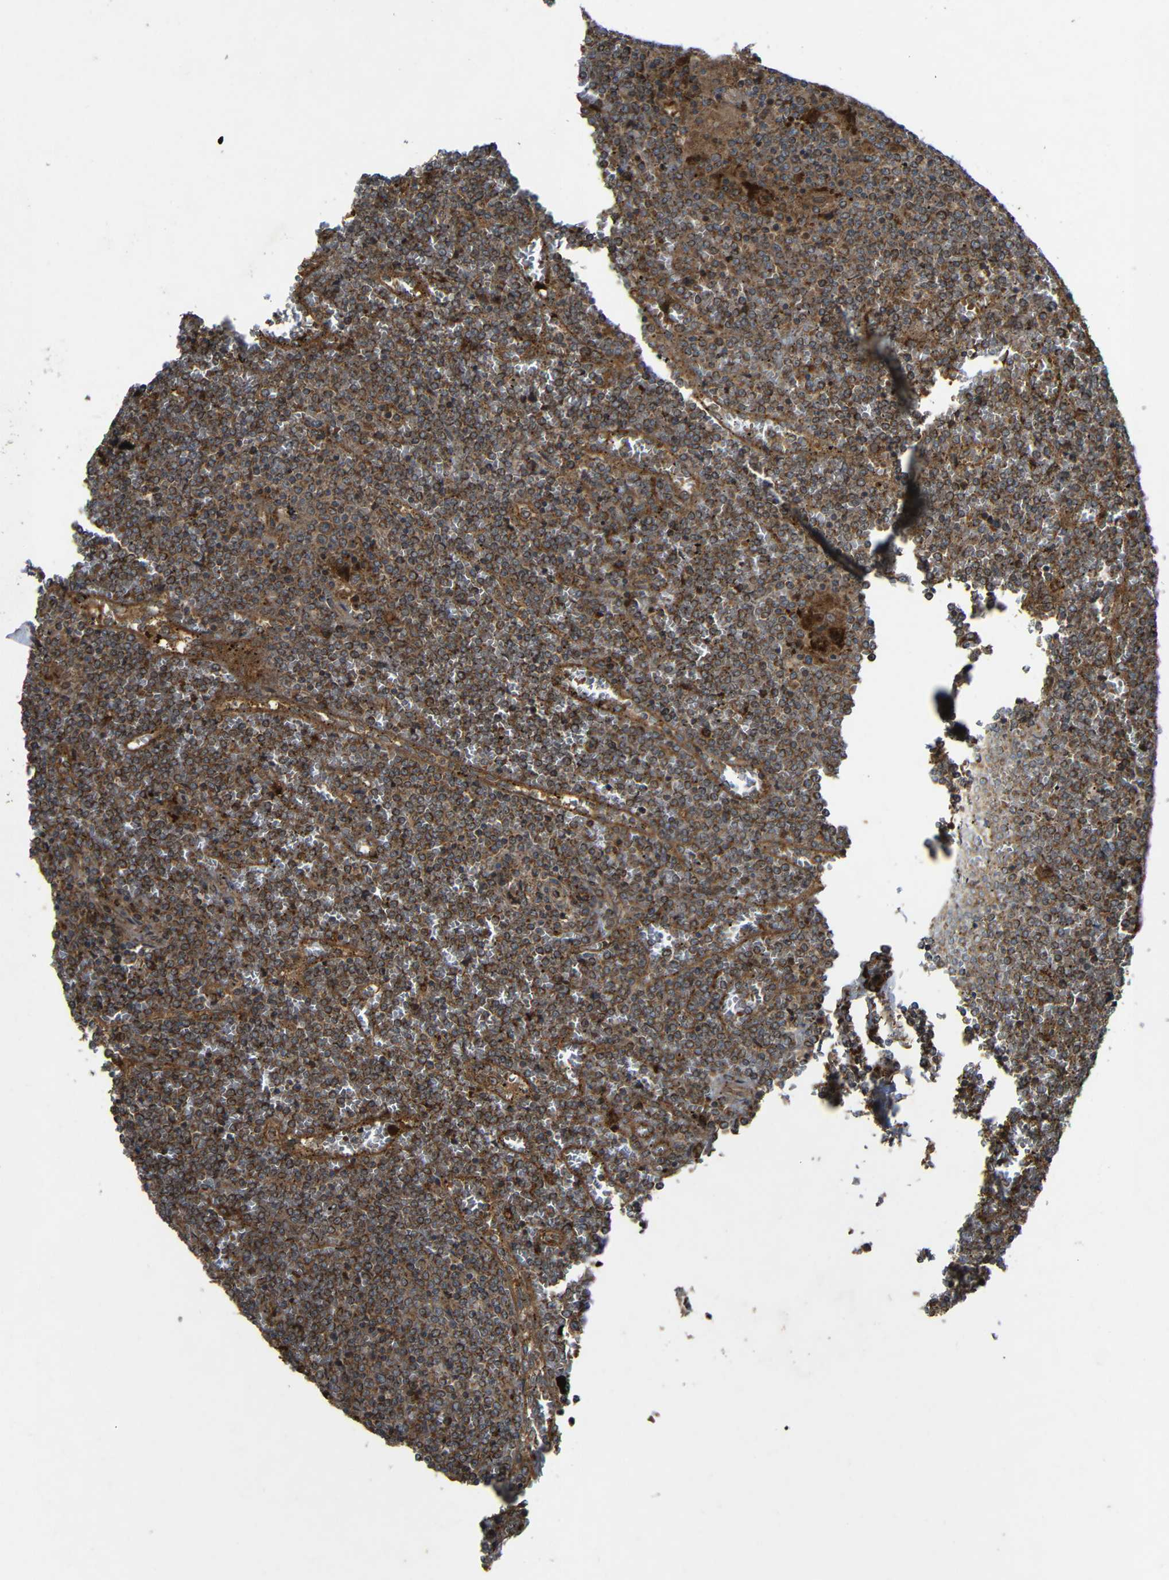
{"staining": {"intensity": "strong", "quantity": ">75%", "location": "cytoplasmic/membranous"}, "tissue": "lymphoma", "cell_type": "Tumor cells", "image_type": "cancer", "snomed": [{"axis": "morphology", "description": "Malignant lymphoma, non-Hodgkin's type, Low grade"}, {"axis": "topography", "description": "Spleen"}], "caption": "Protein staining shows strong cytoplasmic/membranous positivity in approximately >75% of tumor cells in lymphoma. (DAB = brown stain, brightfield microscopy at high magnification).", "gene": "C1GALT1", "patient": {"sex": "female", "age": 19}}